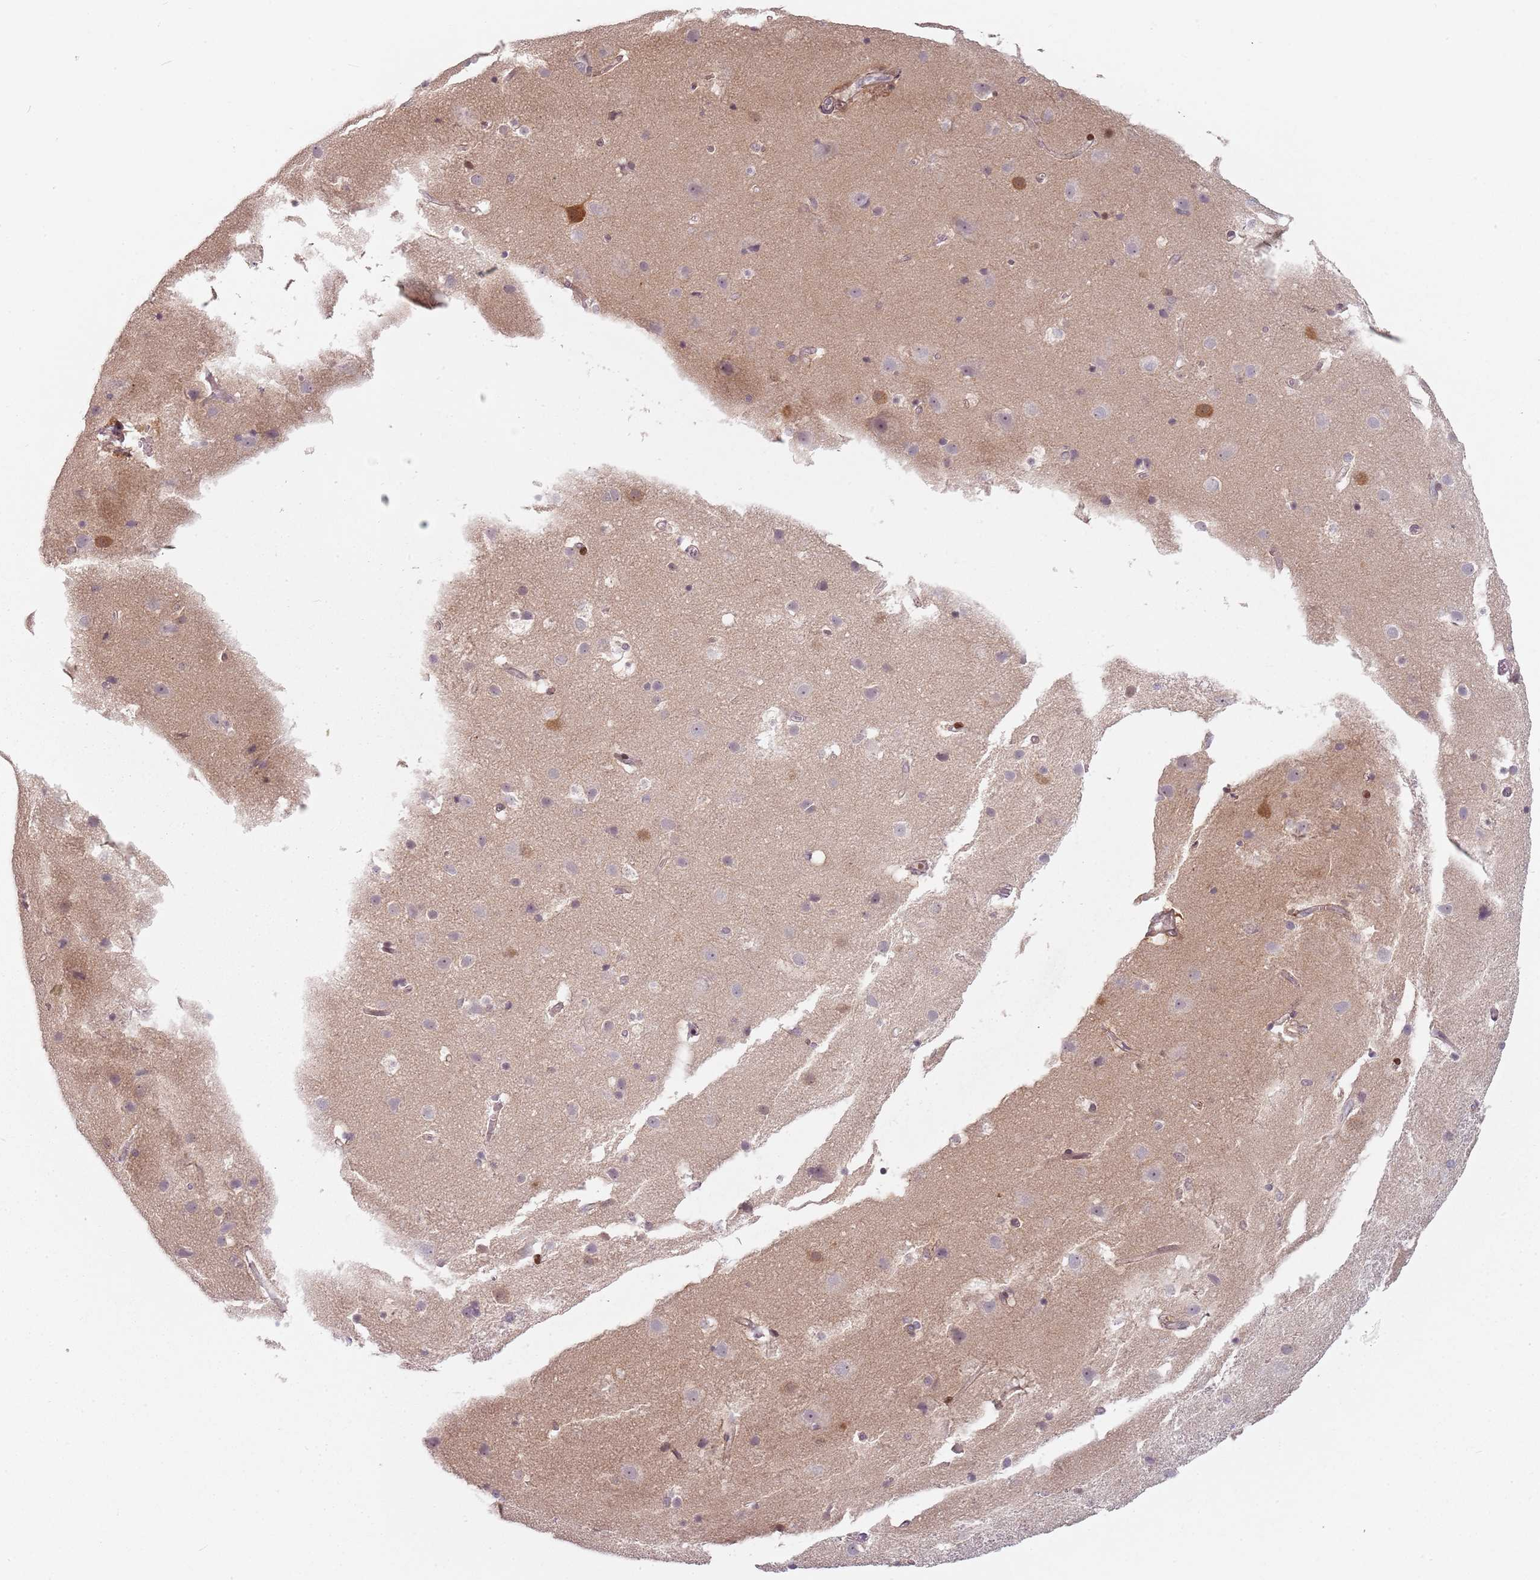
{"staining": {"intensity": "moderate", "quantity": ">75%", "location": "cytoplasmic/membranous"}, "tissue": "cerebral cortex", "cell_type": "Endothelial cells", "image_type": "normal", "snomed": [{"axis": "morphology", "description": "Normal tissue, NOS"}, {"axis": "topography", "description": "Cerebral cortex"}], "caption": "Immunohistochemical staining of benign human cerebral cortex reveals medium levels of moderate cytoplasmic/membranous expression in approximately >75% of endothelial cells.", "gene": "RPS6KA2", "patient": {"sex": "male", "age": 54}}